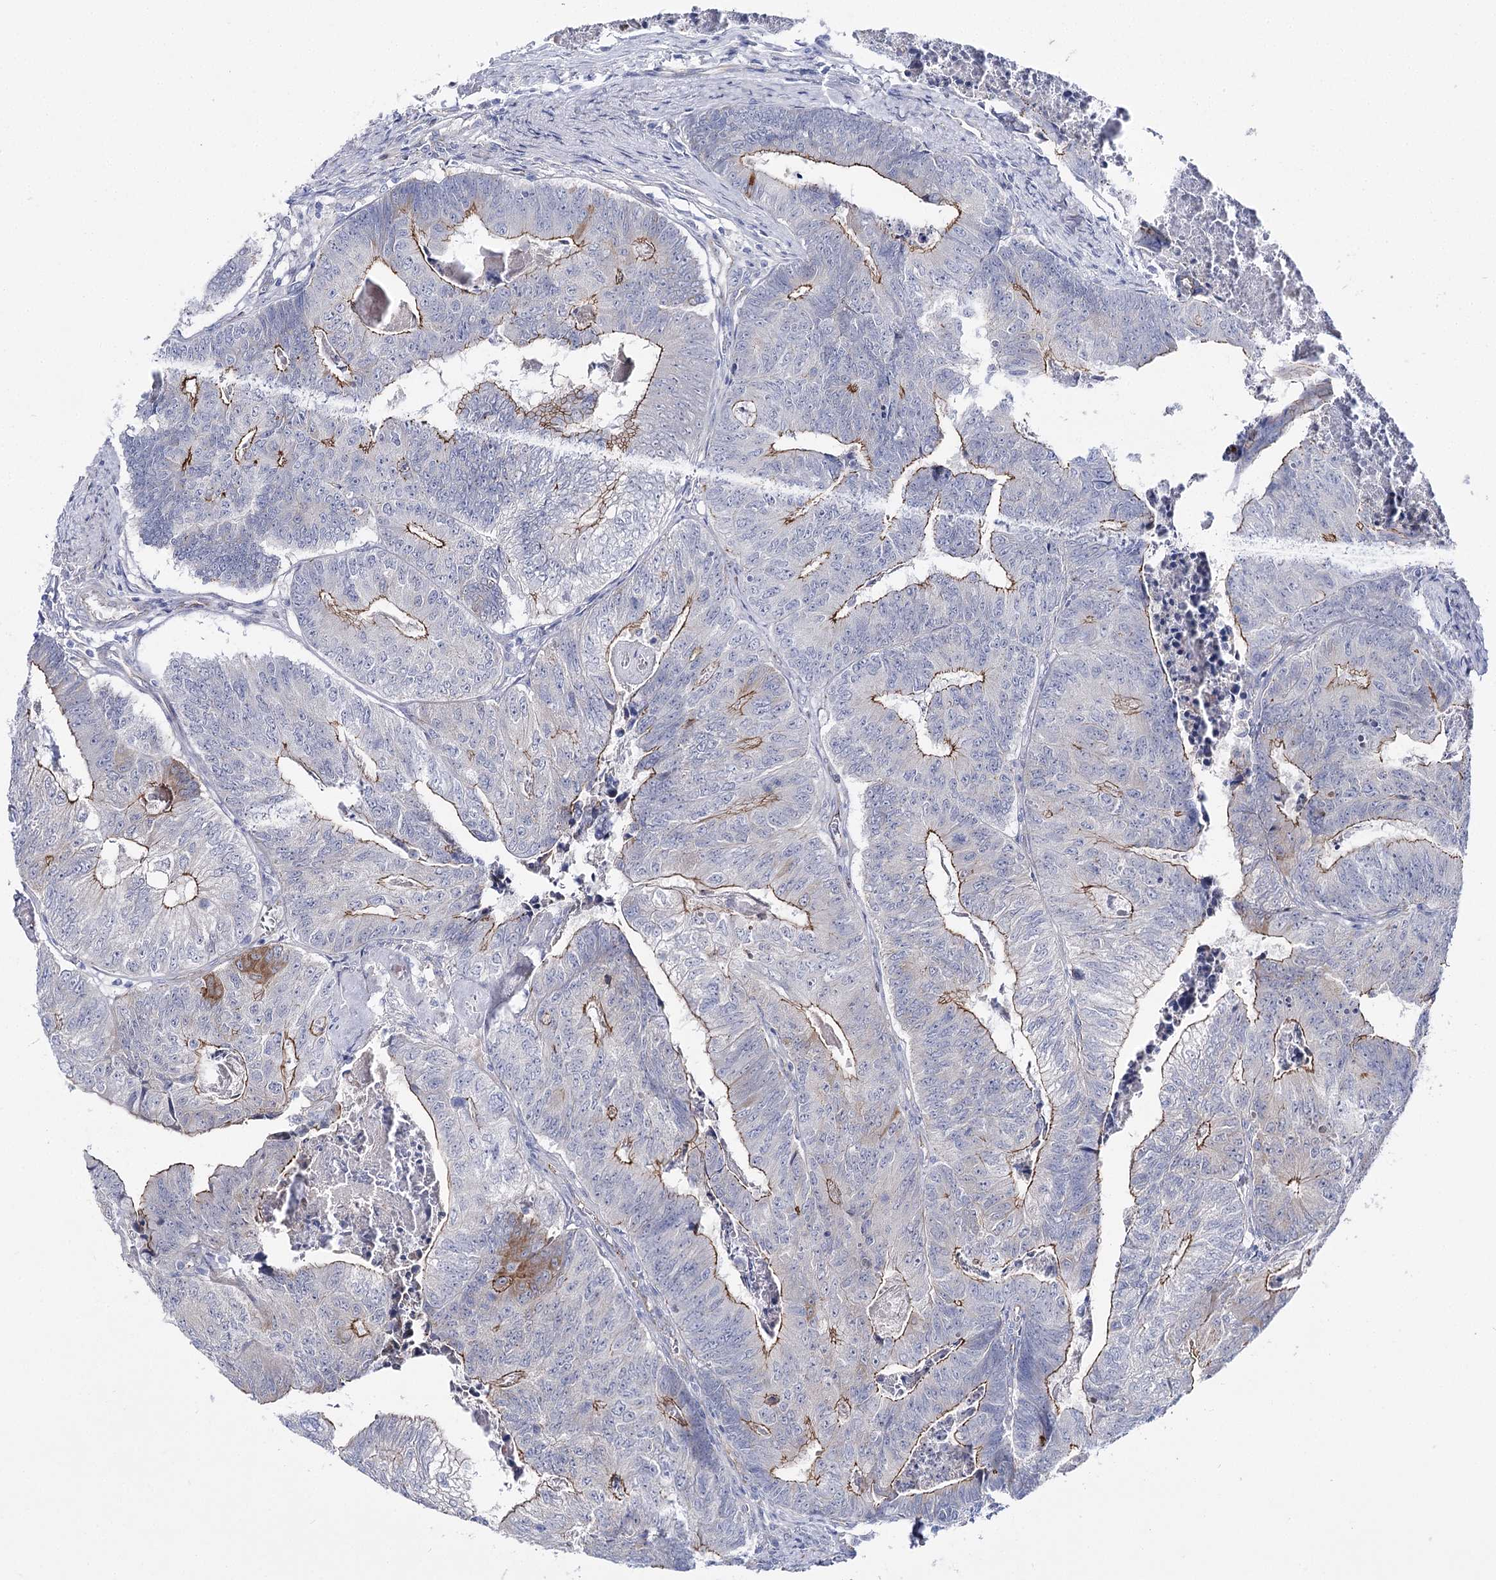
{"staining": {"intensity": "moderate", "quantity": "25%-75%", "location": "cytoplasmic/membranous"}, "tissue": "colorectal cancer", "cell_type": "Tumor cells", "image_type": "cancer", "snomed": [{"axis": "morphology", "description": "Adenocarcinoma, NOS"}, {"axis": "topography", "description": "Colon"}], "caption": "High-magnification brightfield microscopy of colorectal cancer (adenocarcinoma) stained with DAB (3,3'-diaminobenzidine) (brown) and counterstained with hematoxylin (blue). tumor cells exhibit moderate cytoplasmic/membranous positivity is identified in about25%-75% of cells. (DAB (3,3'-diaminobenzidine) IHC, brown staining for protein, blue staining for nuclei).", "gene": "NRAP", "patient": {"sex": "female", "age": 67}}